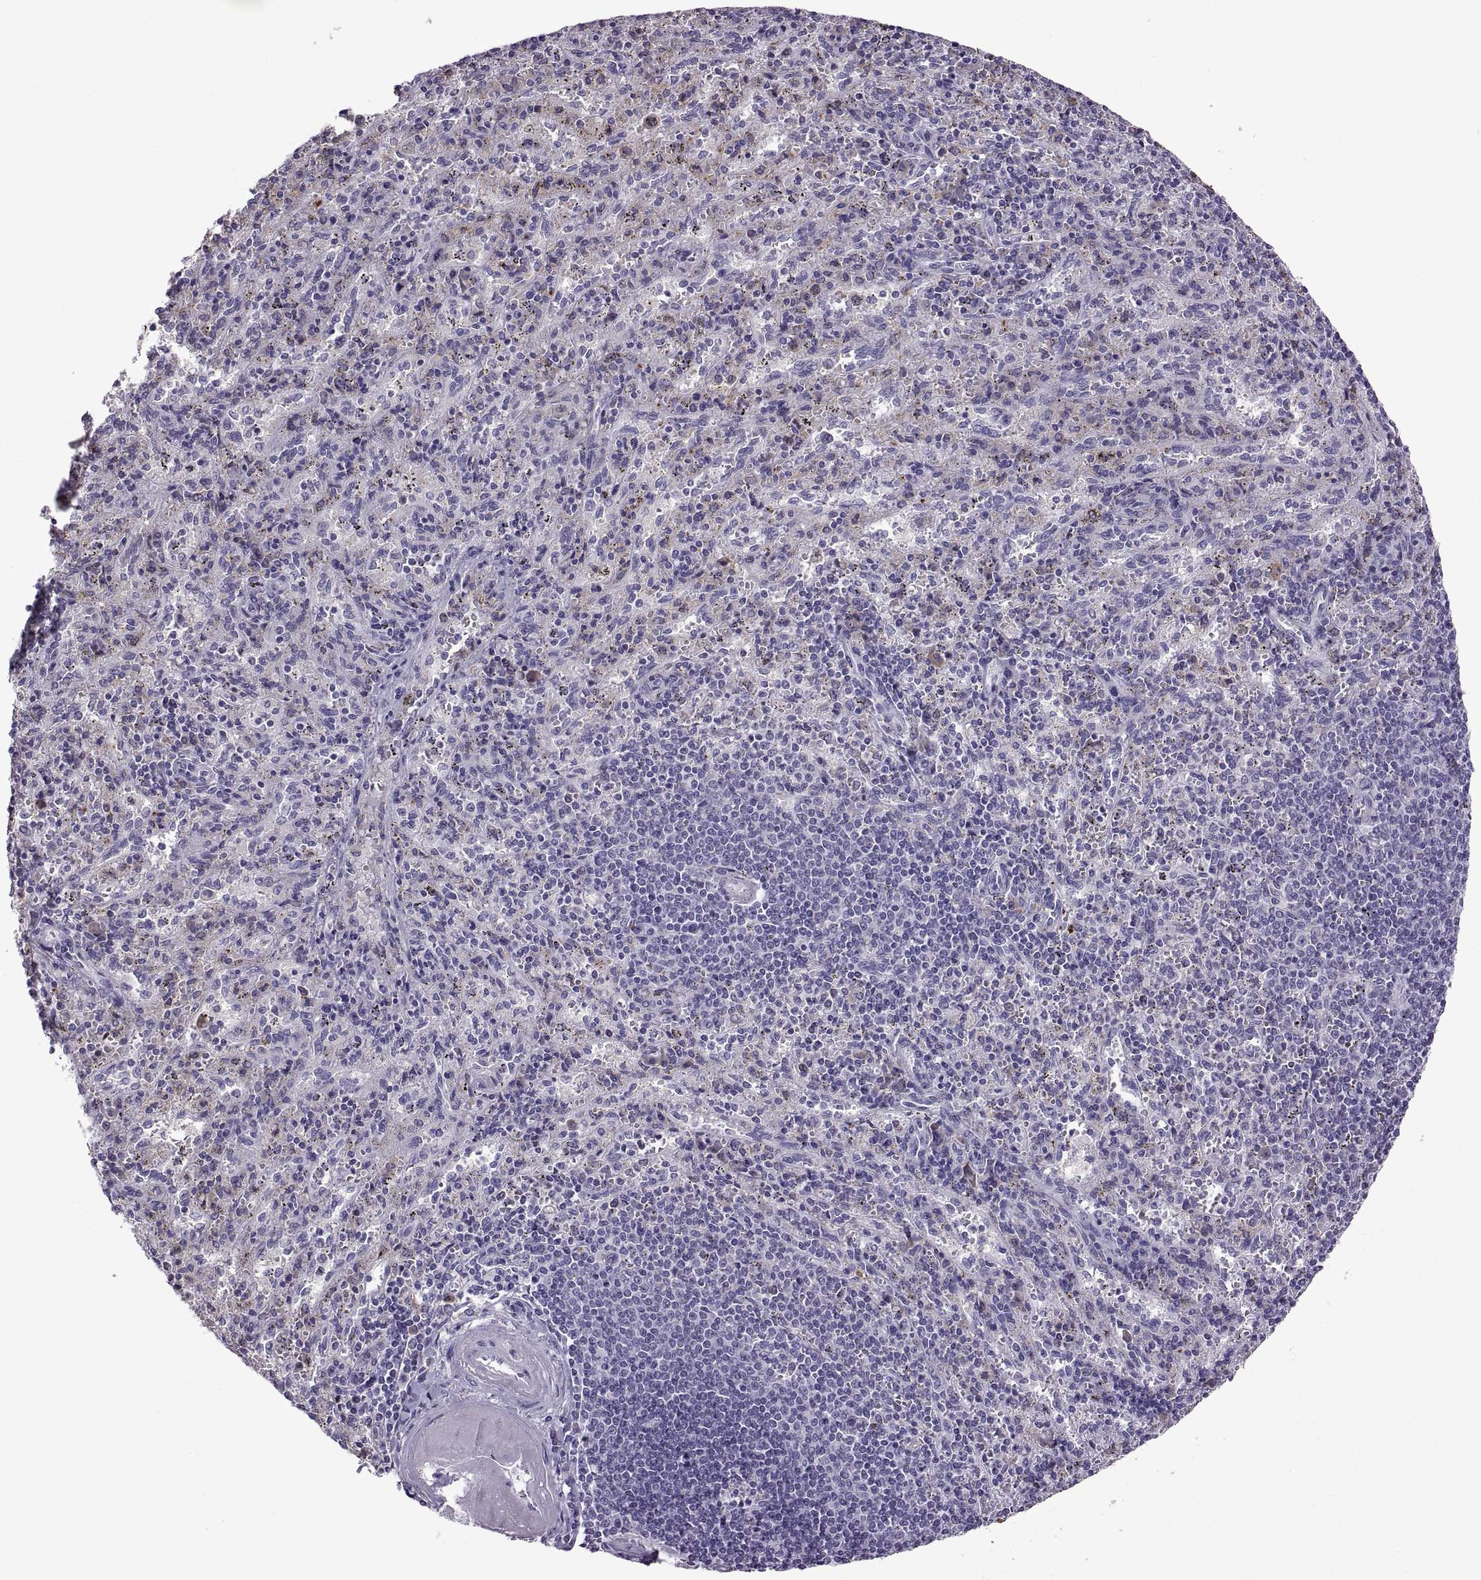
{"staining": {"intensity": "negative", "quantity": "none", "location": "none"}, "tissue": "spleen", "cell_type": "Cells in red pulp", "image_type": "normal", "snomed": [{"axis": "morphology", "description": "Normal tissue, NOS"}, {"axis": "topography", "description": "Spleen"}], "caption": "Cells in red pulp show no significant protein expression in benign spleen. The staining is performed using DAB (3,3'-diaminobenzidine) brown chromogen with nuclei counter-stained in using hematoxylin.", "gene": "MAGEB18", "patient": {"sex": "male", "age": 57}}